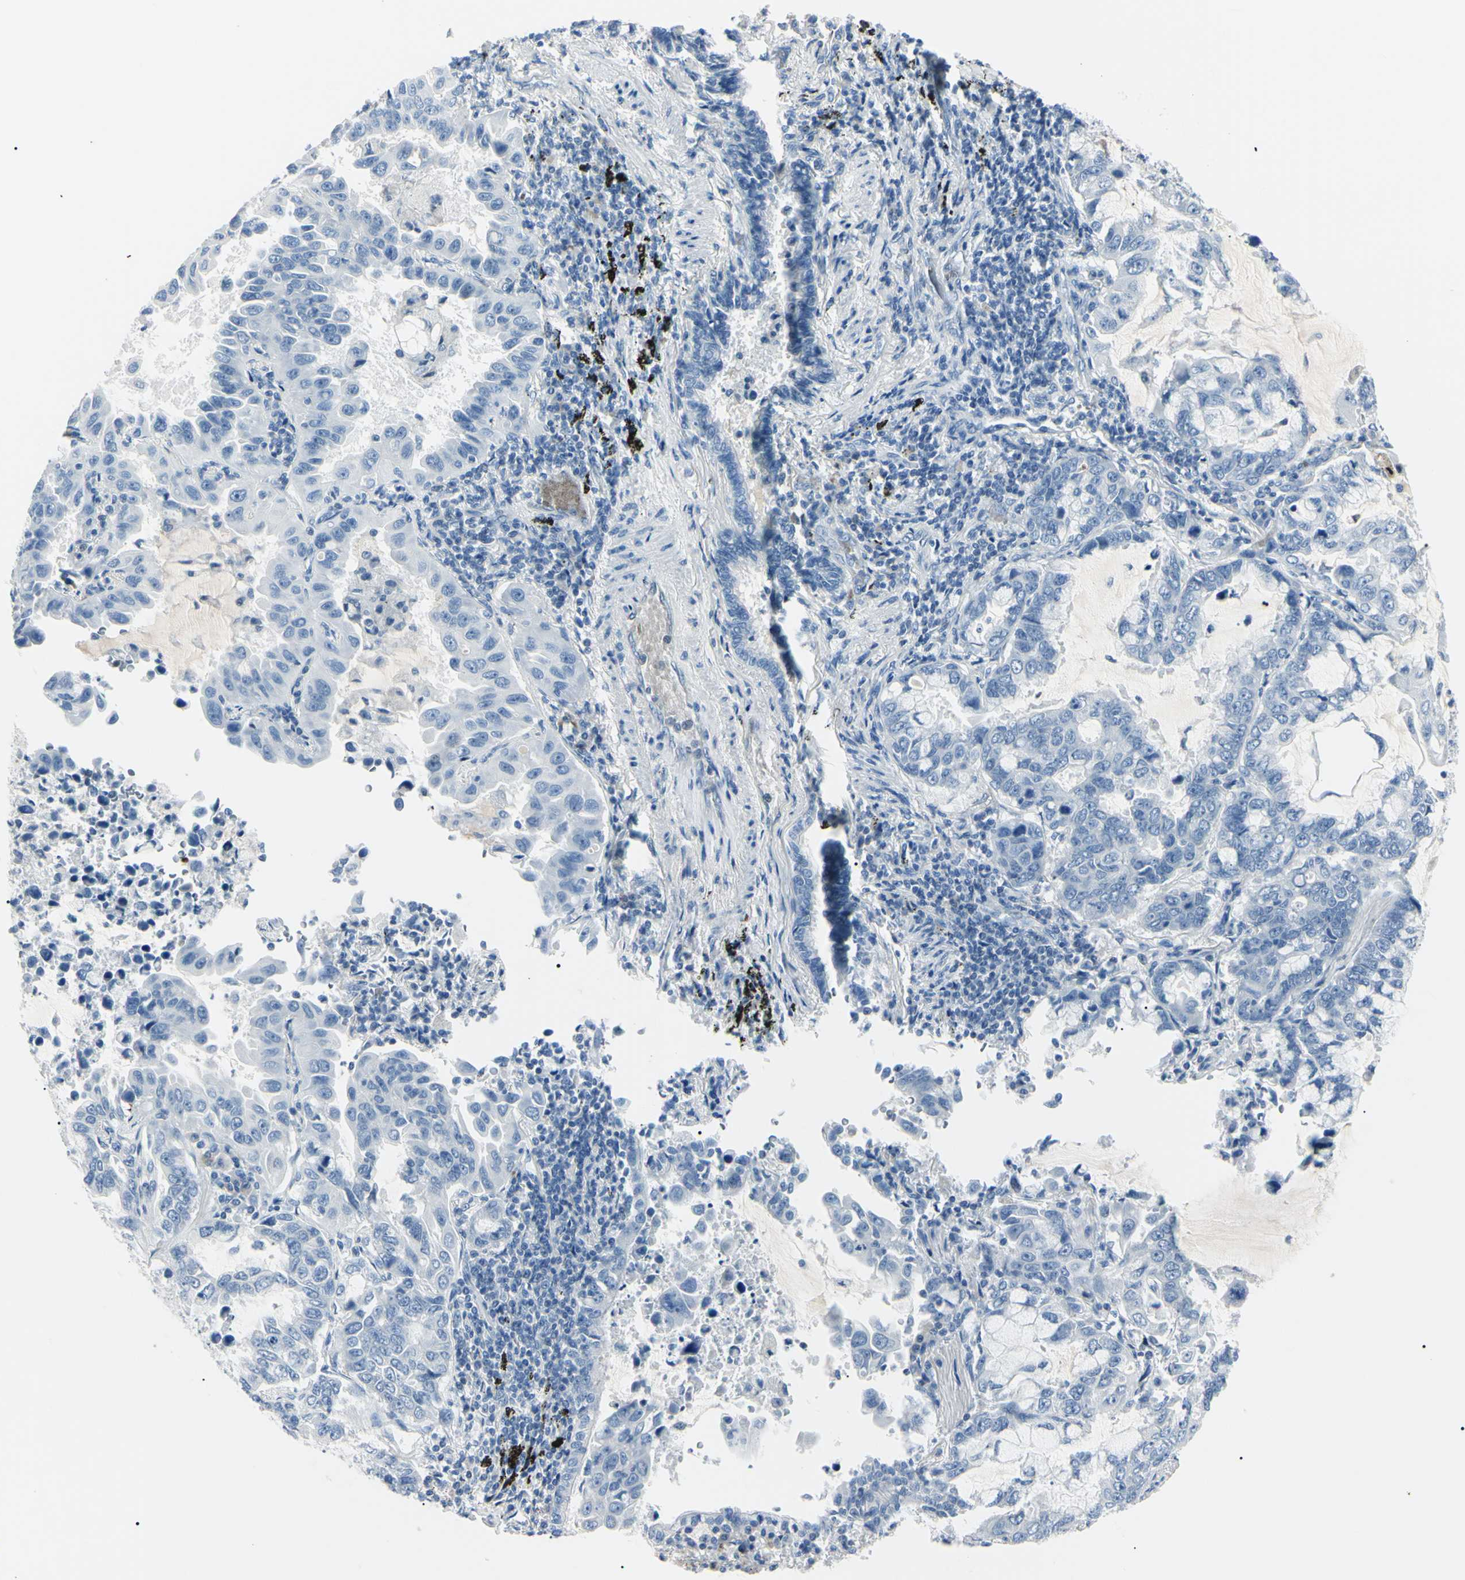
{"staining": {"intensity": "negative", "quantity": "none", "location": "none"}, "tissue": "lung cancer", "cell_type": "Tumor cells", "image_type": "cancer", "snomed": [{"axis": "morphology", "description": "Adenocarcinoma, NOS"}, {"axis": "topography", "description": "Lung"}], "caption": "A photomicrograph of human adenocarcinoma (lung) is negative for staining in tumor cells. (Immunohistochemistry (ihc), brightfield microscopy, high magnification).", "gene": "CA2", "patient": {"sex": "male", "age": 64}}